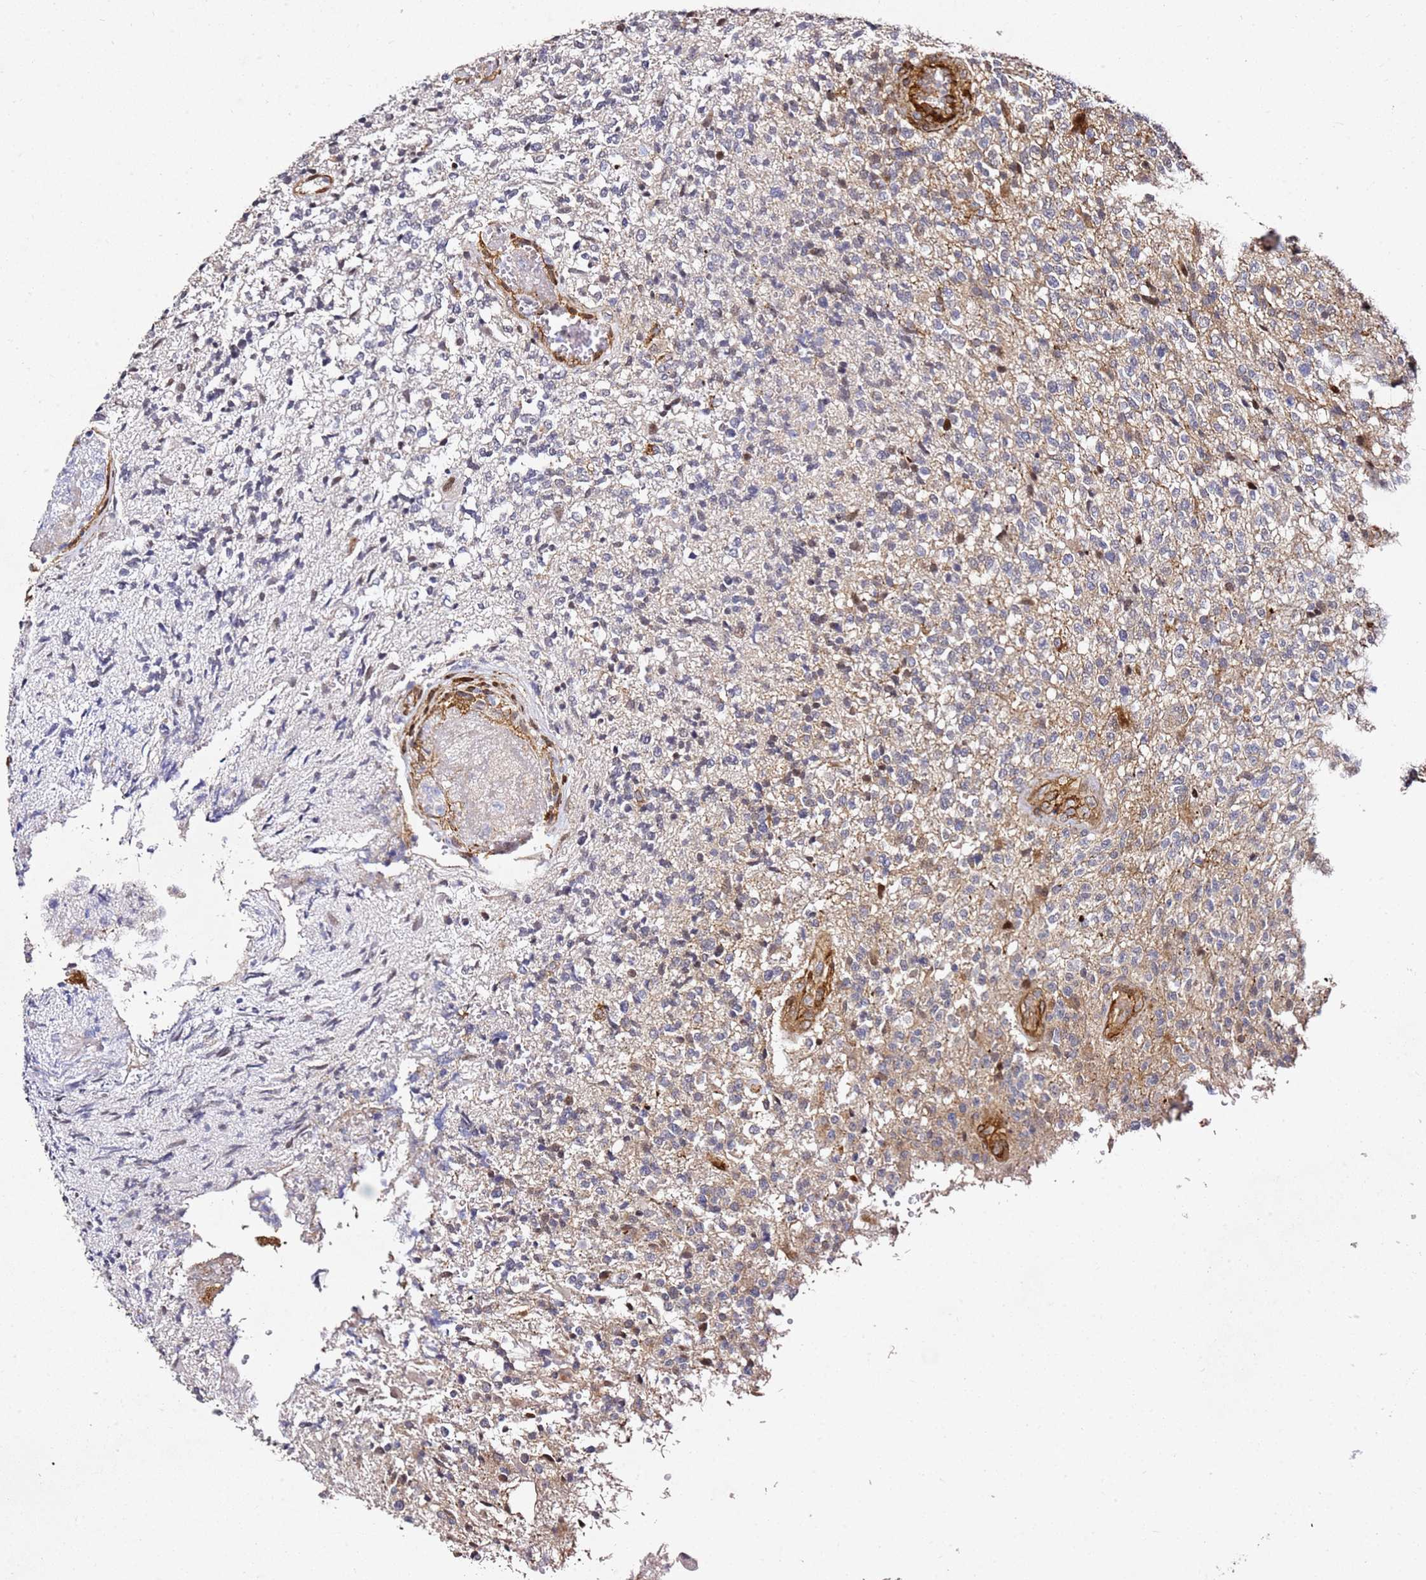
{"staining": {"intensity": "negative", "quantity": "none", "location": "none"}, "tissue": "glioma", "cell_type": "Tumor cells", "image_type": "cancer", "snomed": [{"axis": "morphology", "description": "Glioma, malignant, High grade"}, {"axis": "topography", "description": "Brain"}], "caption": "DAB (3,3'-diaminobenzidine) immunohistochemical staining of human glioma demonstrates no significant expression in tumor cells.", "gene": "ZNF296", "patient": {"sex": "male", "age": 56}}